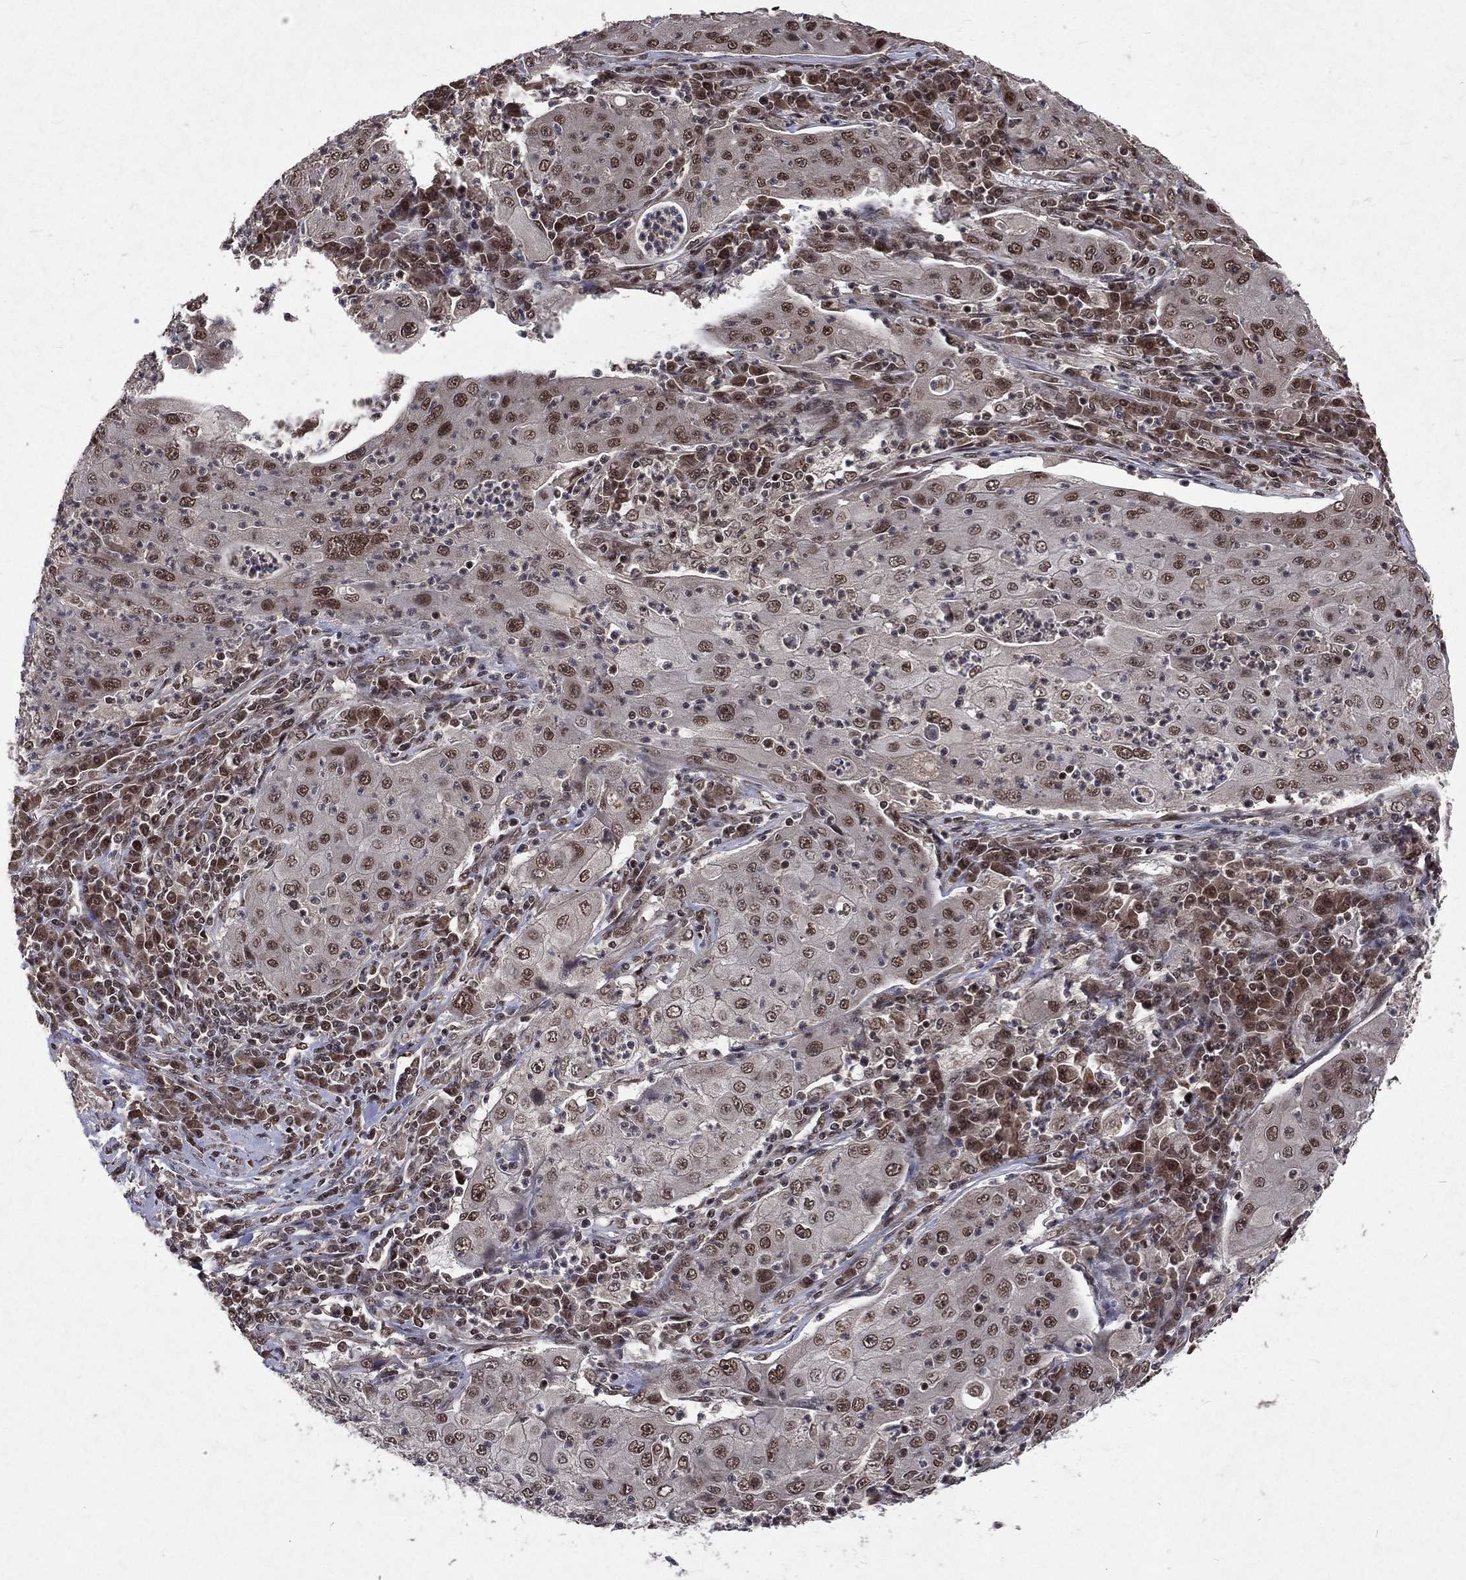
{"staining": {"intensity": "moderate", "quantity": ">75%", "location": "nuclear"}, "tissue": "lung cancer", "cell_type": "Tumor cells", "image_type": "cancer", "snomed": [{"axis": "morphology", "description": "Squamous cell carcinoma, NOS"}, {"axis": "topography", "description": "Lung"}], "caption": "A micrograph of human lung cancer stained for a protein reveals moderate nuclear brown staining in tumor cells. The staining is performed using DAB (3,3'-diaminobenzidine) brown chromogen to label protein expression. The nuclei are counter-stained blue using hematoxylin.", "gene": "DMAP1", "patient": {"sex": "female", "age": 59}}